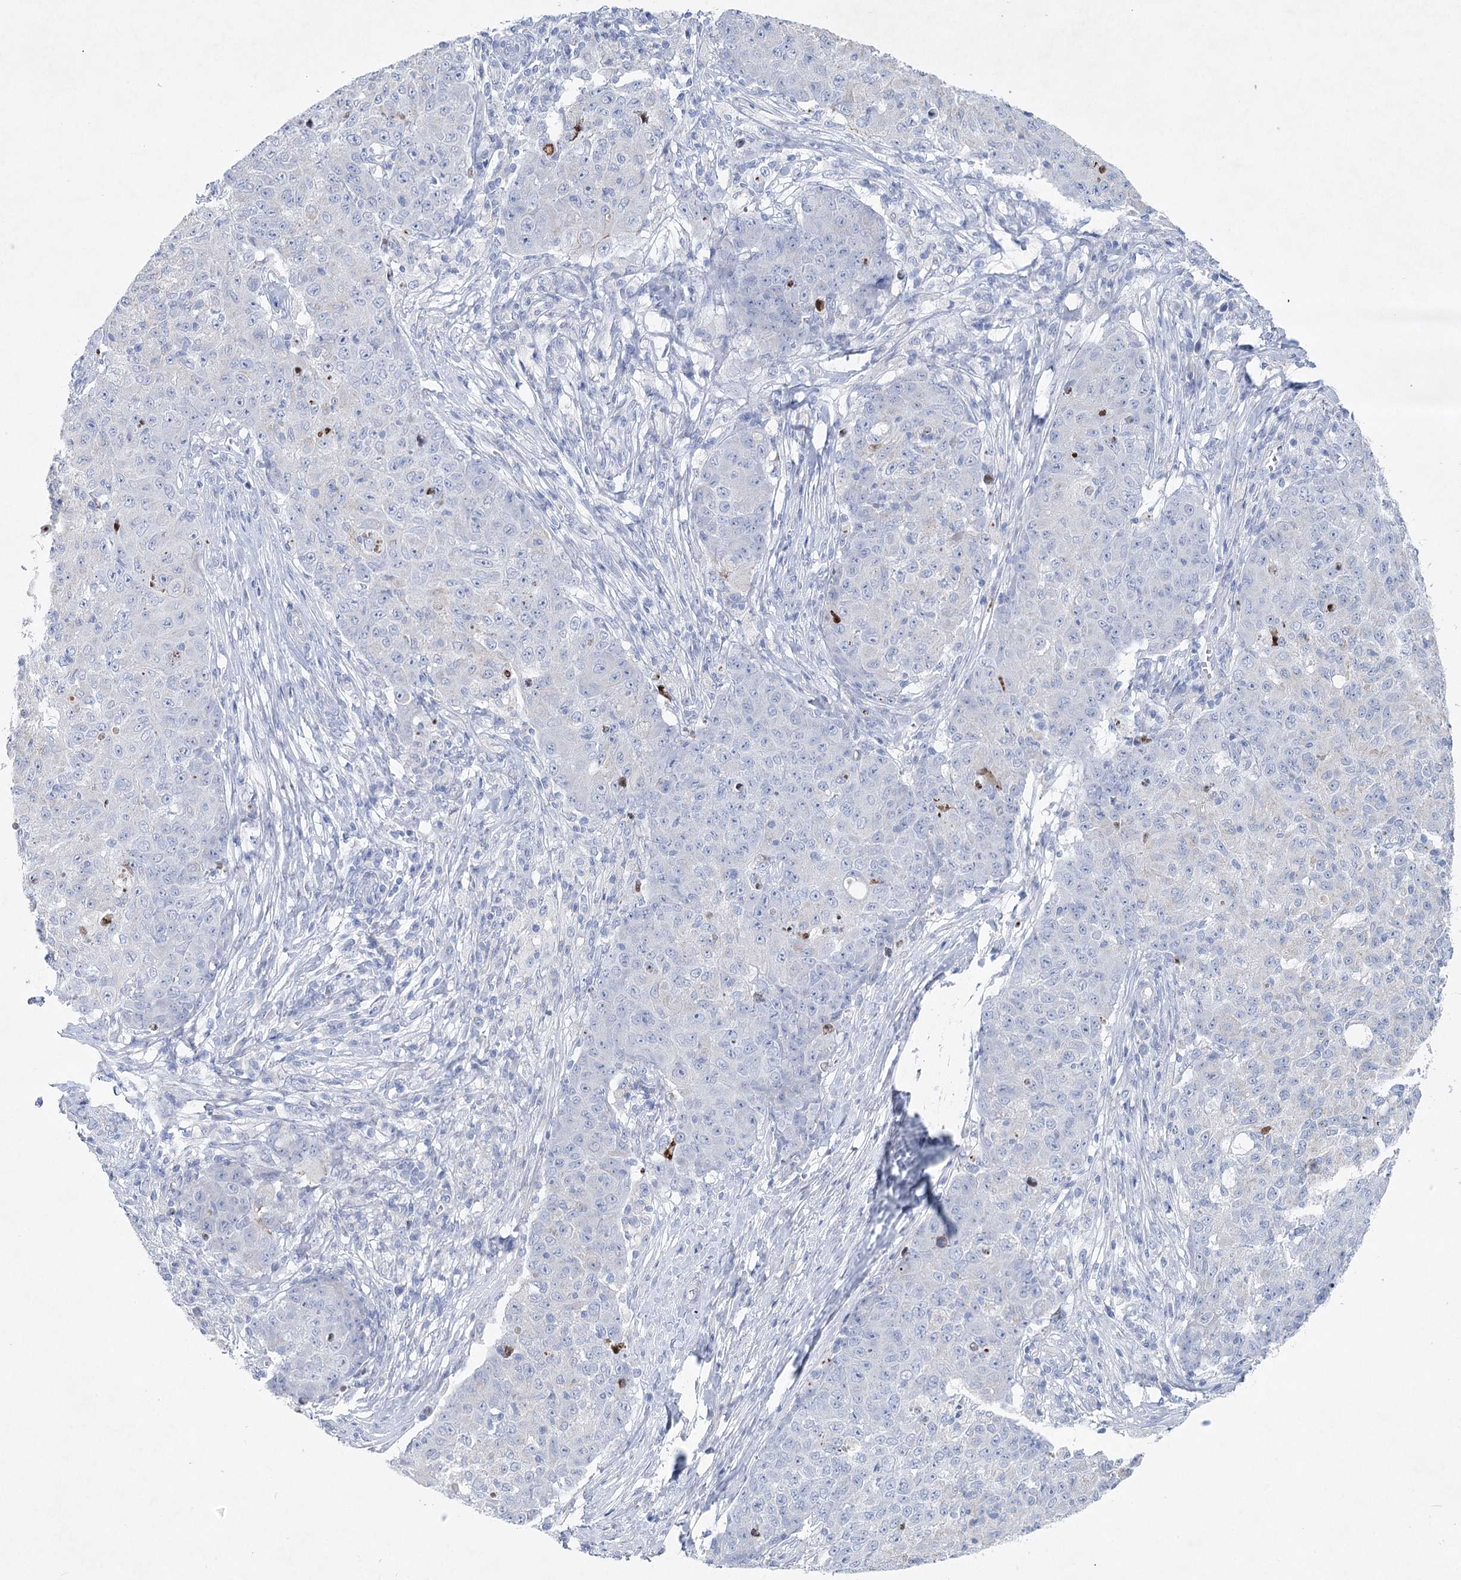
{"staining": {"intensity": "negative", "quantity": "none", "location": "none"}, "tissue": "ovarian cancer", "cell_type": "Tumor cells", "image_type": "cancer", "snomed": [{"axis": "morphology", "description": "Carcinoma, endometroid"}, {"axis": "topography", "description": "Ovary"}], "caption": "Immunohistochemistry (IHC) histopathology image of neoplastic tissue: human endometroid carcinoma (ovarian) stained with DAB exhibits no significant protein positivity in tumor cells.", "gene": "WDR74", "patient": {"sex": "female", "age": 42}}